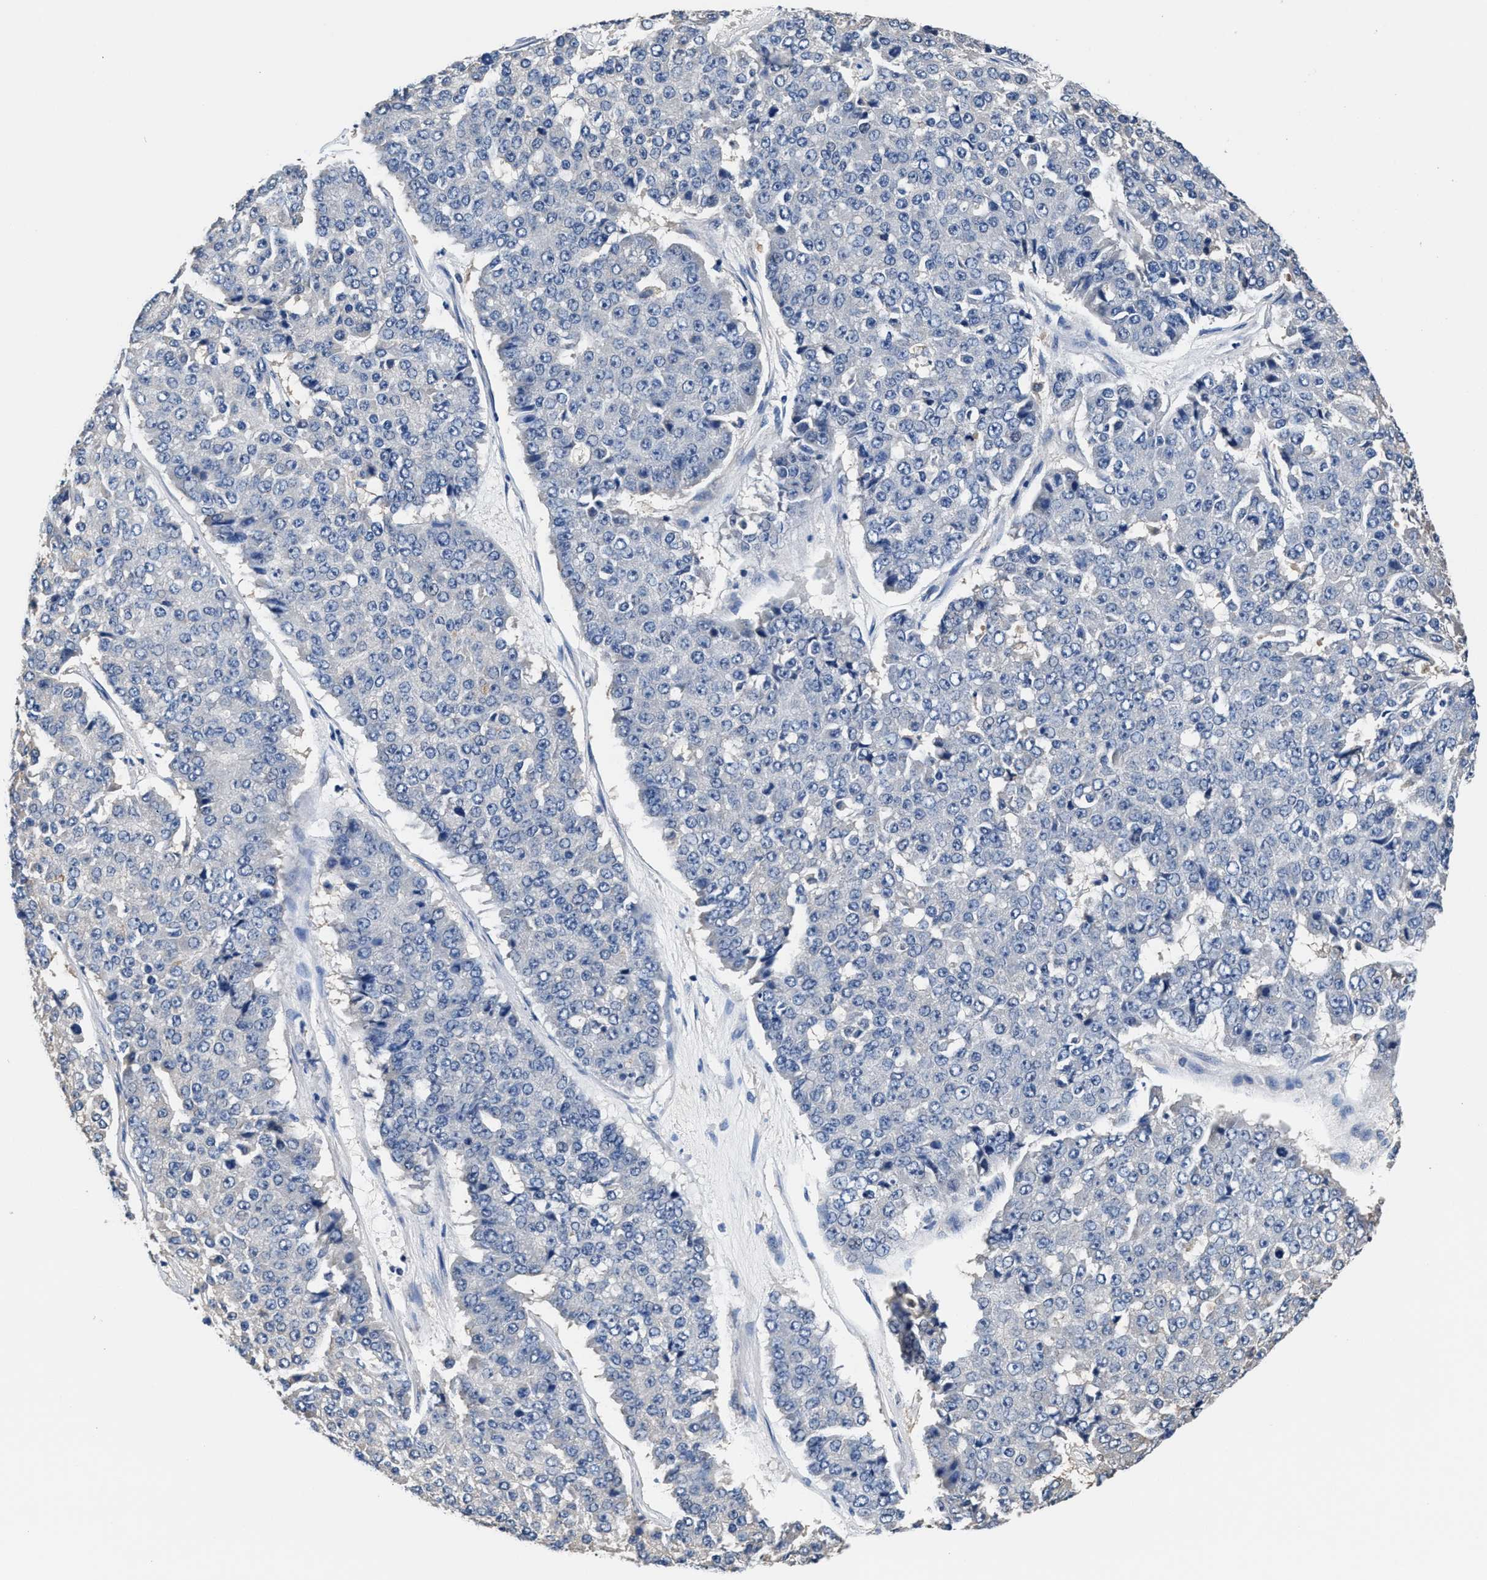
{"staining": {"intensity": "negative", "quantity": "none", "location": "none"}, "tissue": "pancreatic cancer", "cell_type": "Tumor cells", "image_type": "cancer", "snomed": [{"axis": "morphology", "description": "Adenocarcinoma, NOS"}, {"axis": "topography", "description": "Pancreas"}], "caption": "DAB (3,3'-diaminobenzidine) immunohistochemical staining of human pancreatic cancer demonstrates no significant staining in tumor cells. The staining is performed using DAB (3,3'-diaminobenzidine) brown chromogen with nuclei counter-stained in using hematoxylin.", "gene": "GSTM1", "patient": {"sex": "male", "age": 50}}